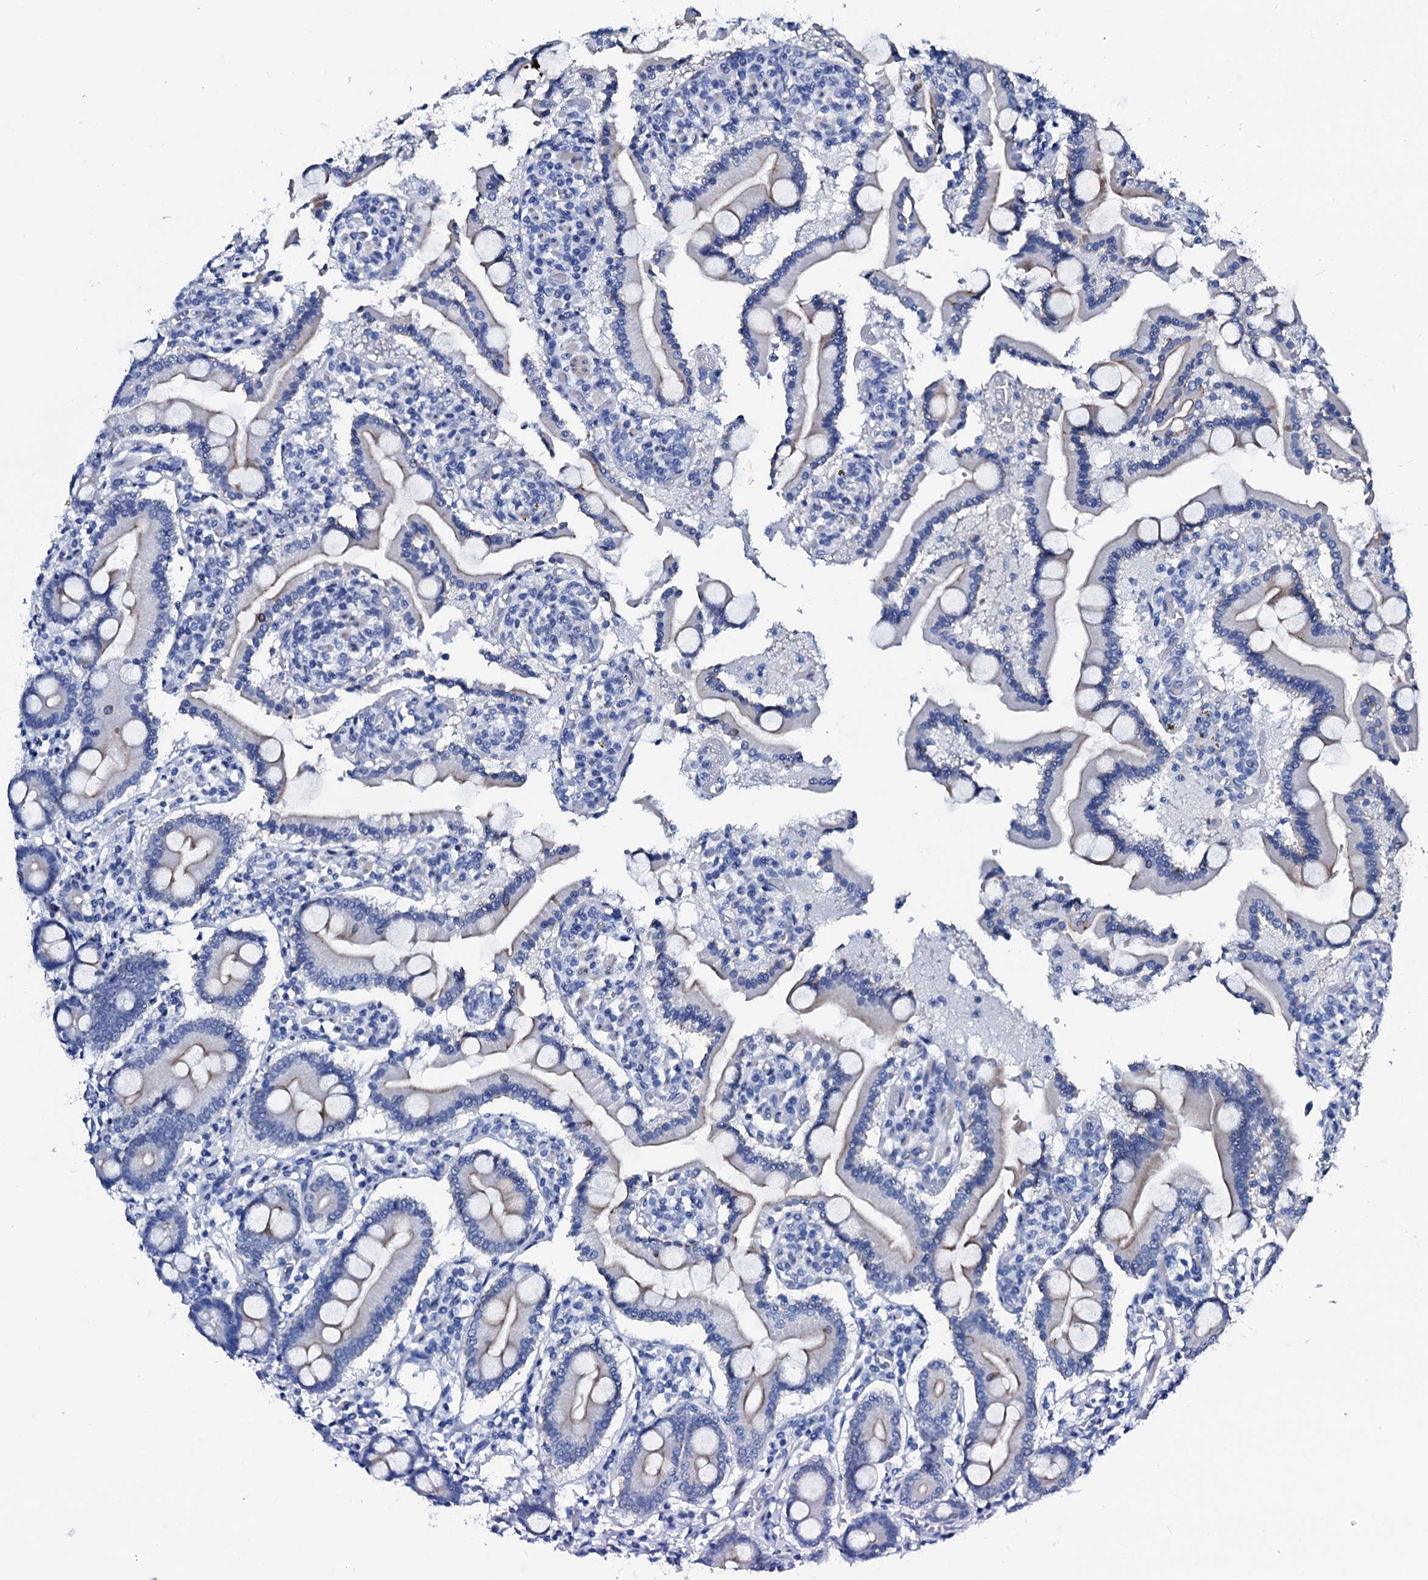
{"staining": {"intensity": "strong", "quantity": "<25%", "location": "cytoplasmic/membranous"}, "tissue": "duodenum", "cell_type": "Glandular cells", "image_type": "normal", "snomed": [{"axis": "morphology", "description": "Normal tissue, NOS"}, {"axis": "topography", "description": "Duodenum"}], "caption": "Protein analysis of unremarkable duodenum reveals strong cytoplasmic/membranous staining in about <25% of glandular cells.", "gene": "GYS2", "patient": {"sex": "male", "age": 55}}